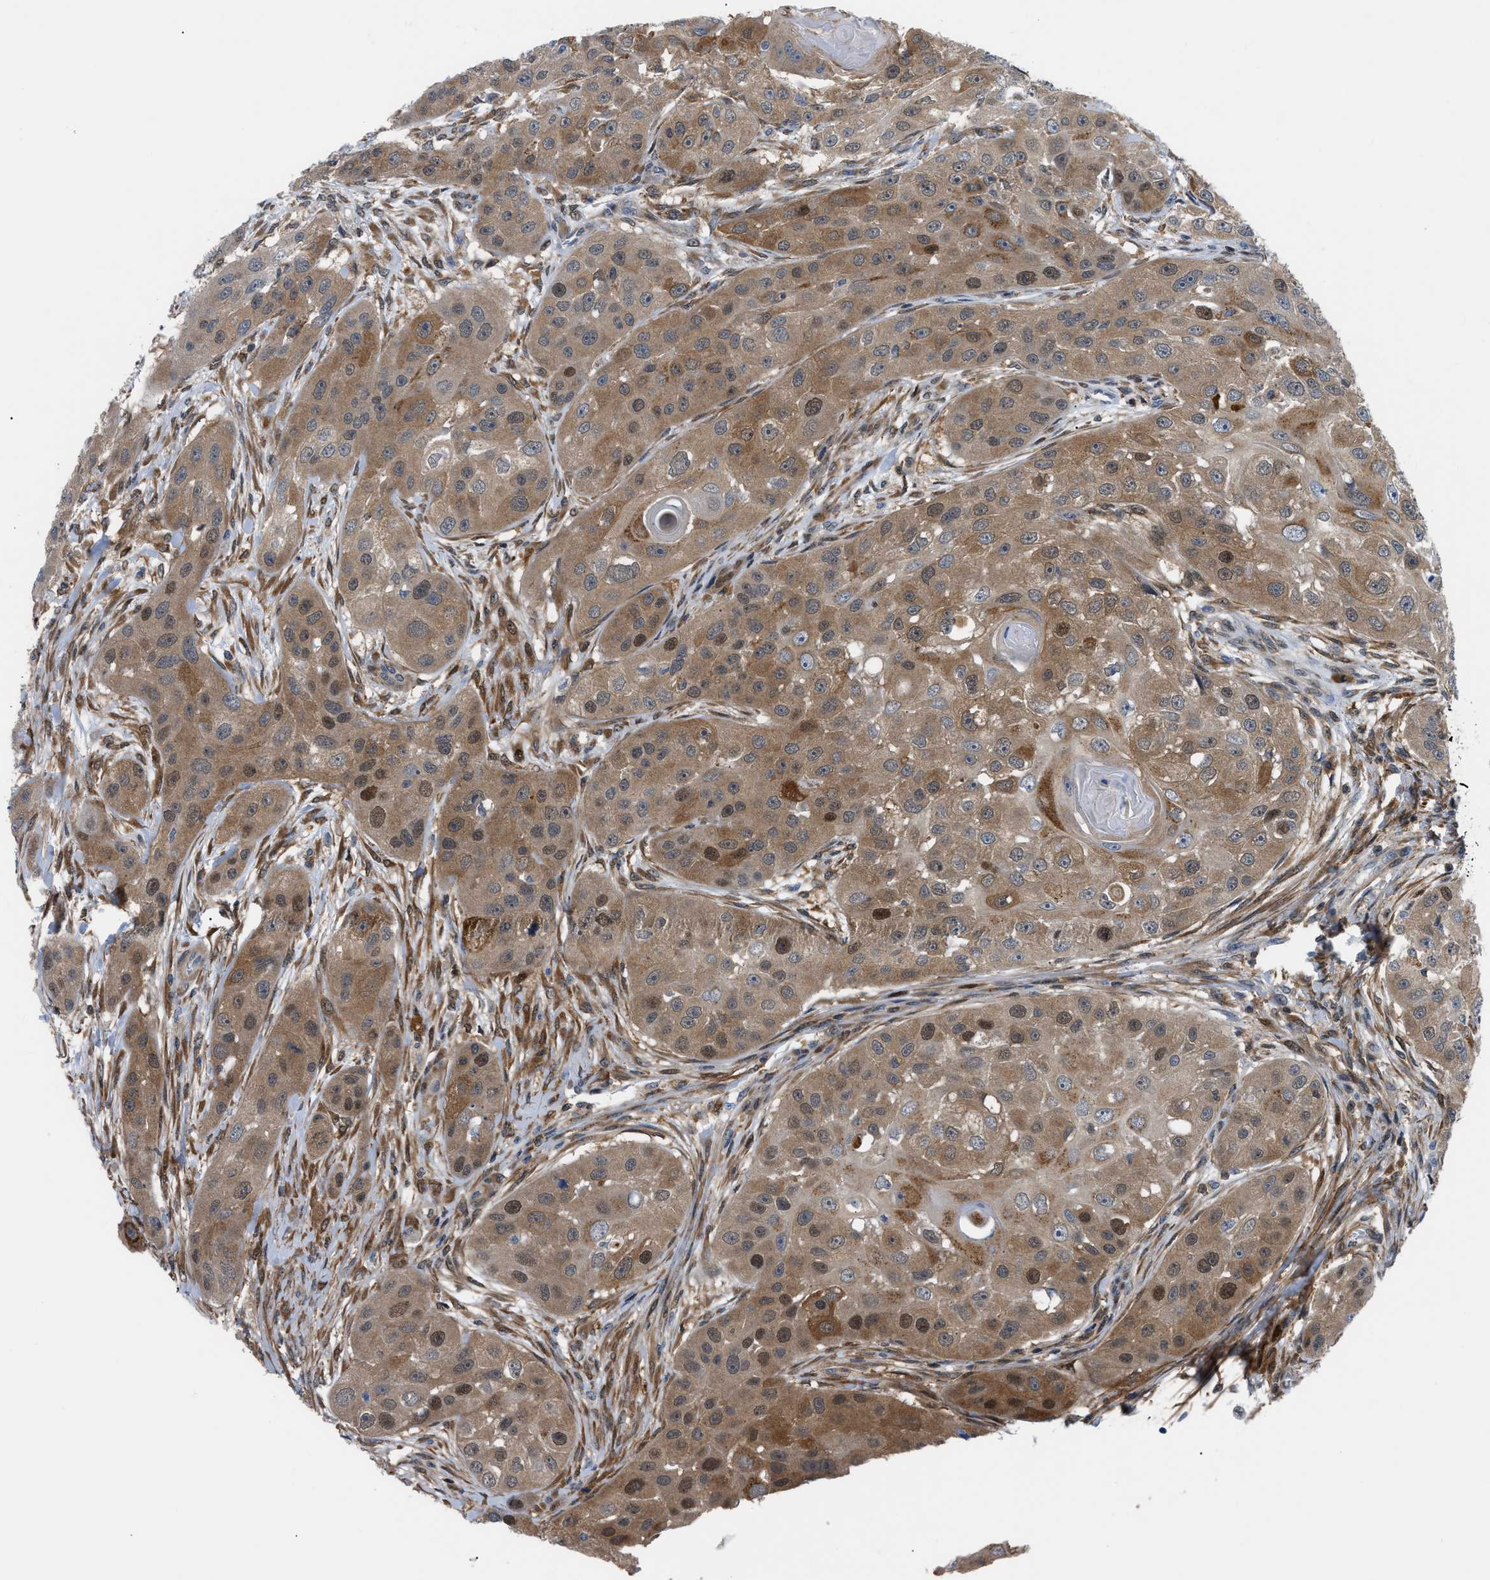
{"staining": {"intensity": "moderate", "quantity": ">75%", "location": "cytoplasmic/membranous,nuclear"}, "tissue": "head and neck cancer", "cell_type": "Tumor cells", "image_type": "cancer", "snomed": [{"axis": "morphology", "description": "Normal tissue, NOS"}, {"axis": "morphology", "description": "Squamous cell carcinoma, NOS"}, {"axis": "topography", "description": "Skeletal muscle"}, {"axis": "topography", "description": "Head-Neck"}], "caption": "Human squamous cell carcinoma (head and neck) stained with a protein marker reveals moderate staining in tumor cells.", "gene": "TMEM45B", "patient": {"sex": "male", "age": 51}}